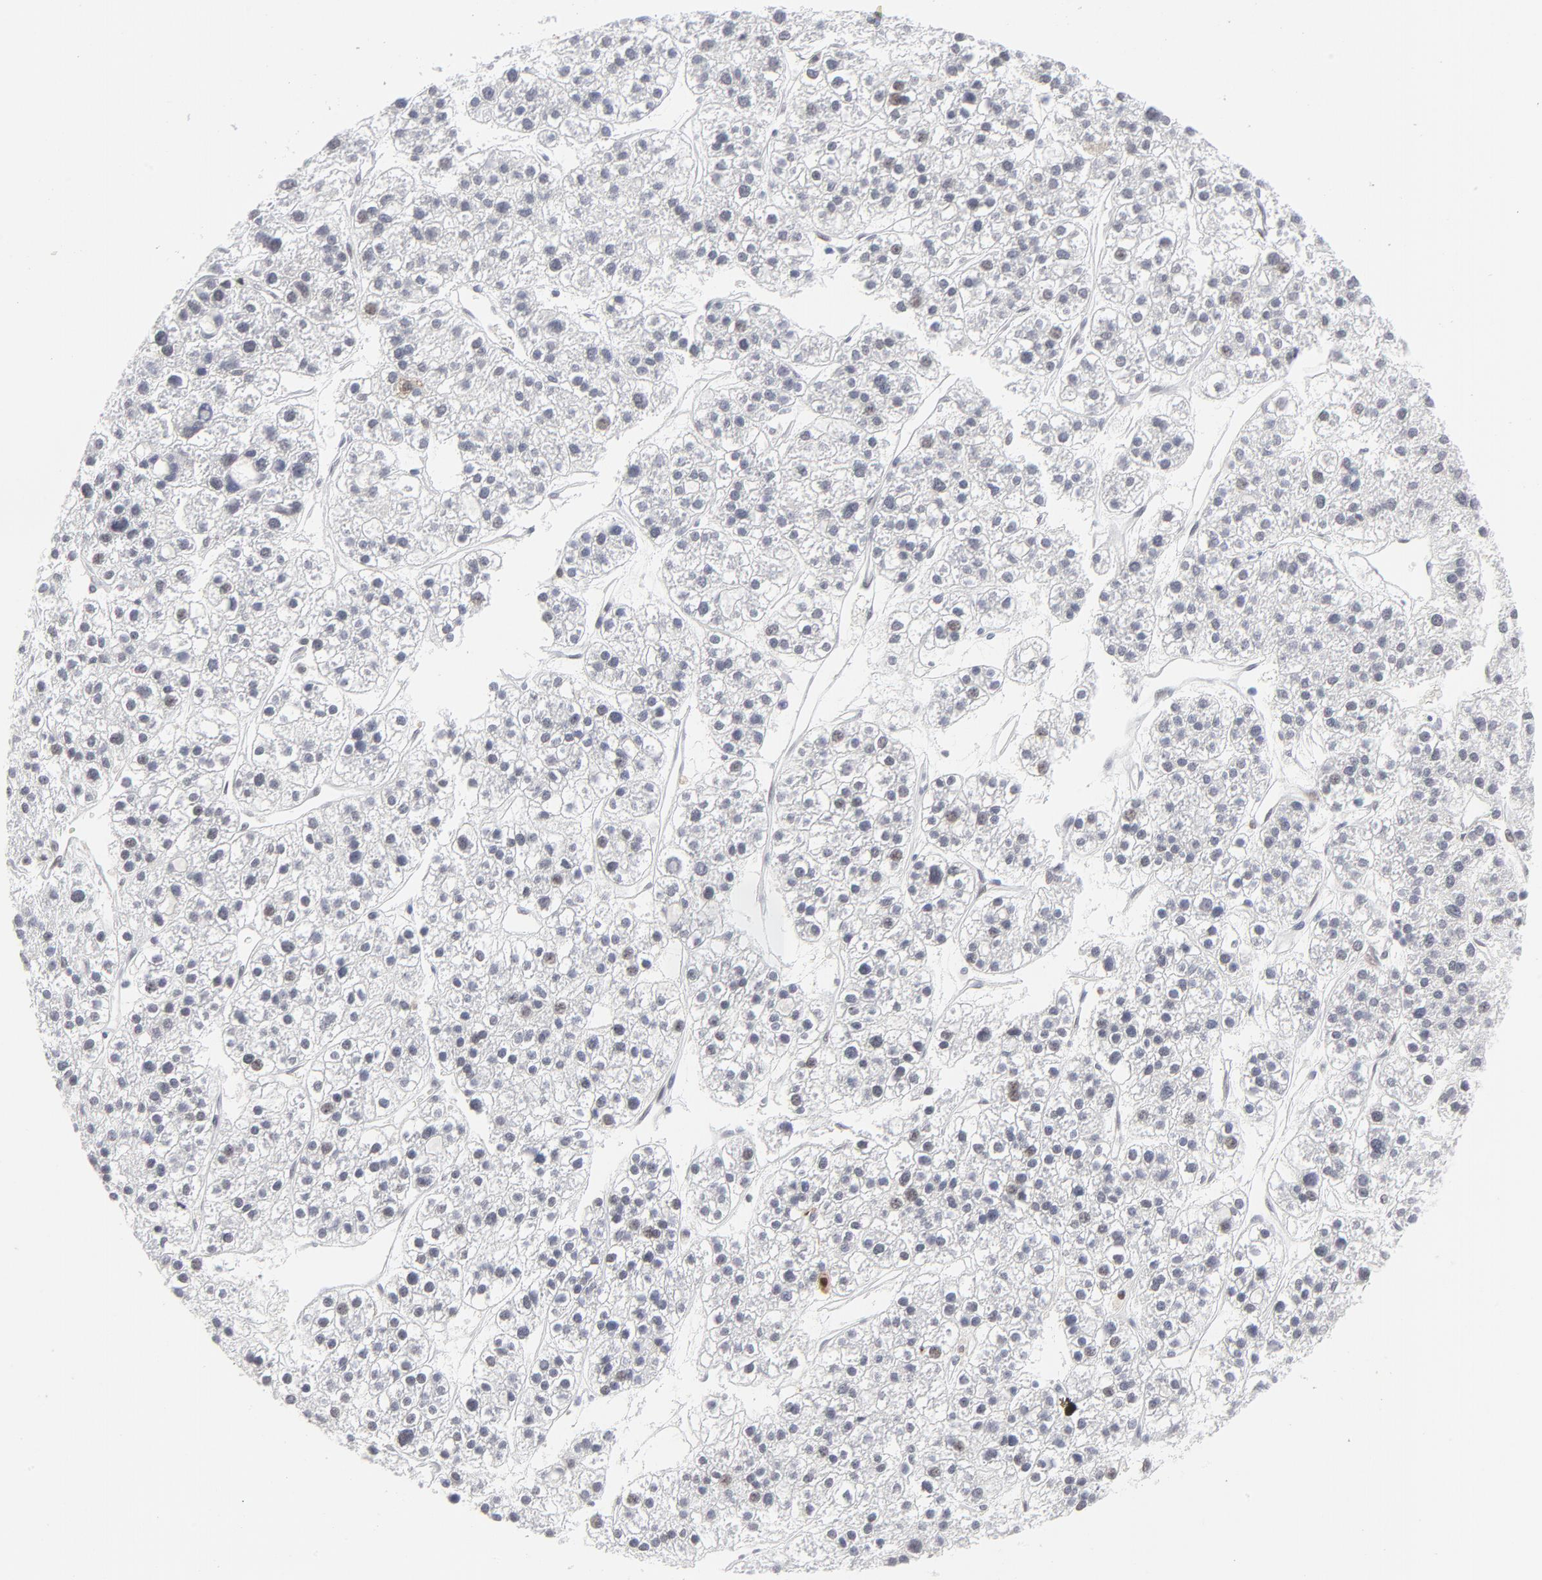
{"staining": {"intensity": "negative", "quantity": "none", "location": "none"}, "tissue": "liver cancer", "cell_type": "Tumor cells", "image_type": "cancer", "snomed": [{"axis": "morphology", "description": "Carcinoma, Hepatocellular, NOS"}, {"axis": "topography", "description": "Liver"}], "caption": "Protein analysis of liver hepatocellular carcinoma exhibits no significant staining in tumor cells.", "gene": "CCR2", "patient": {"sex": "female", "age": 85}}